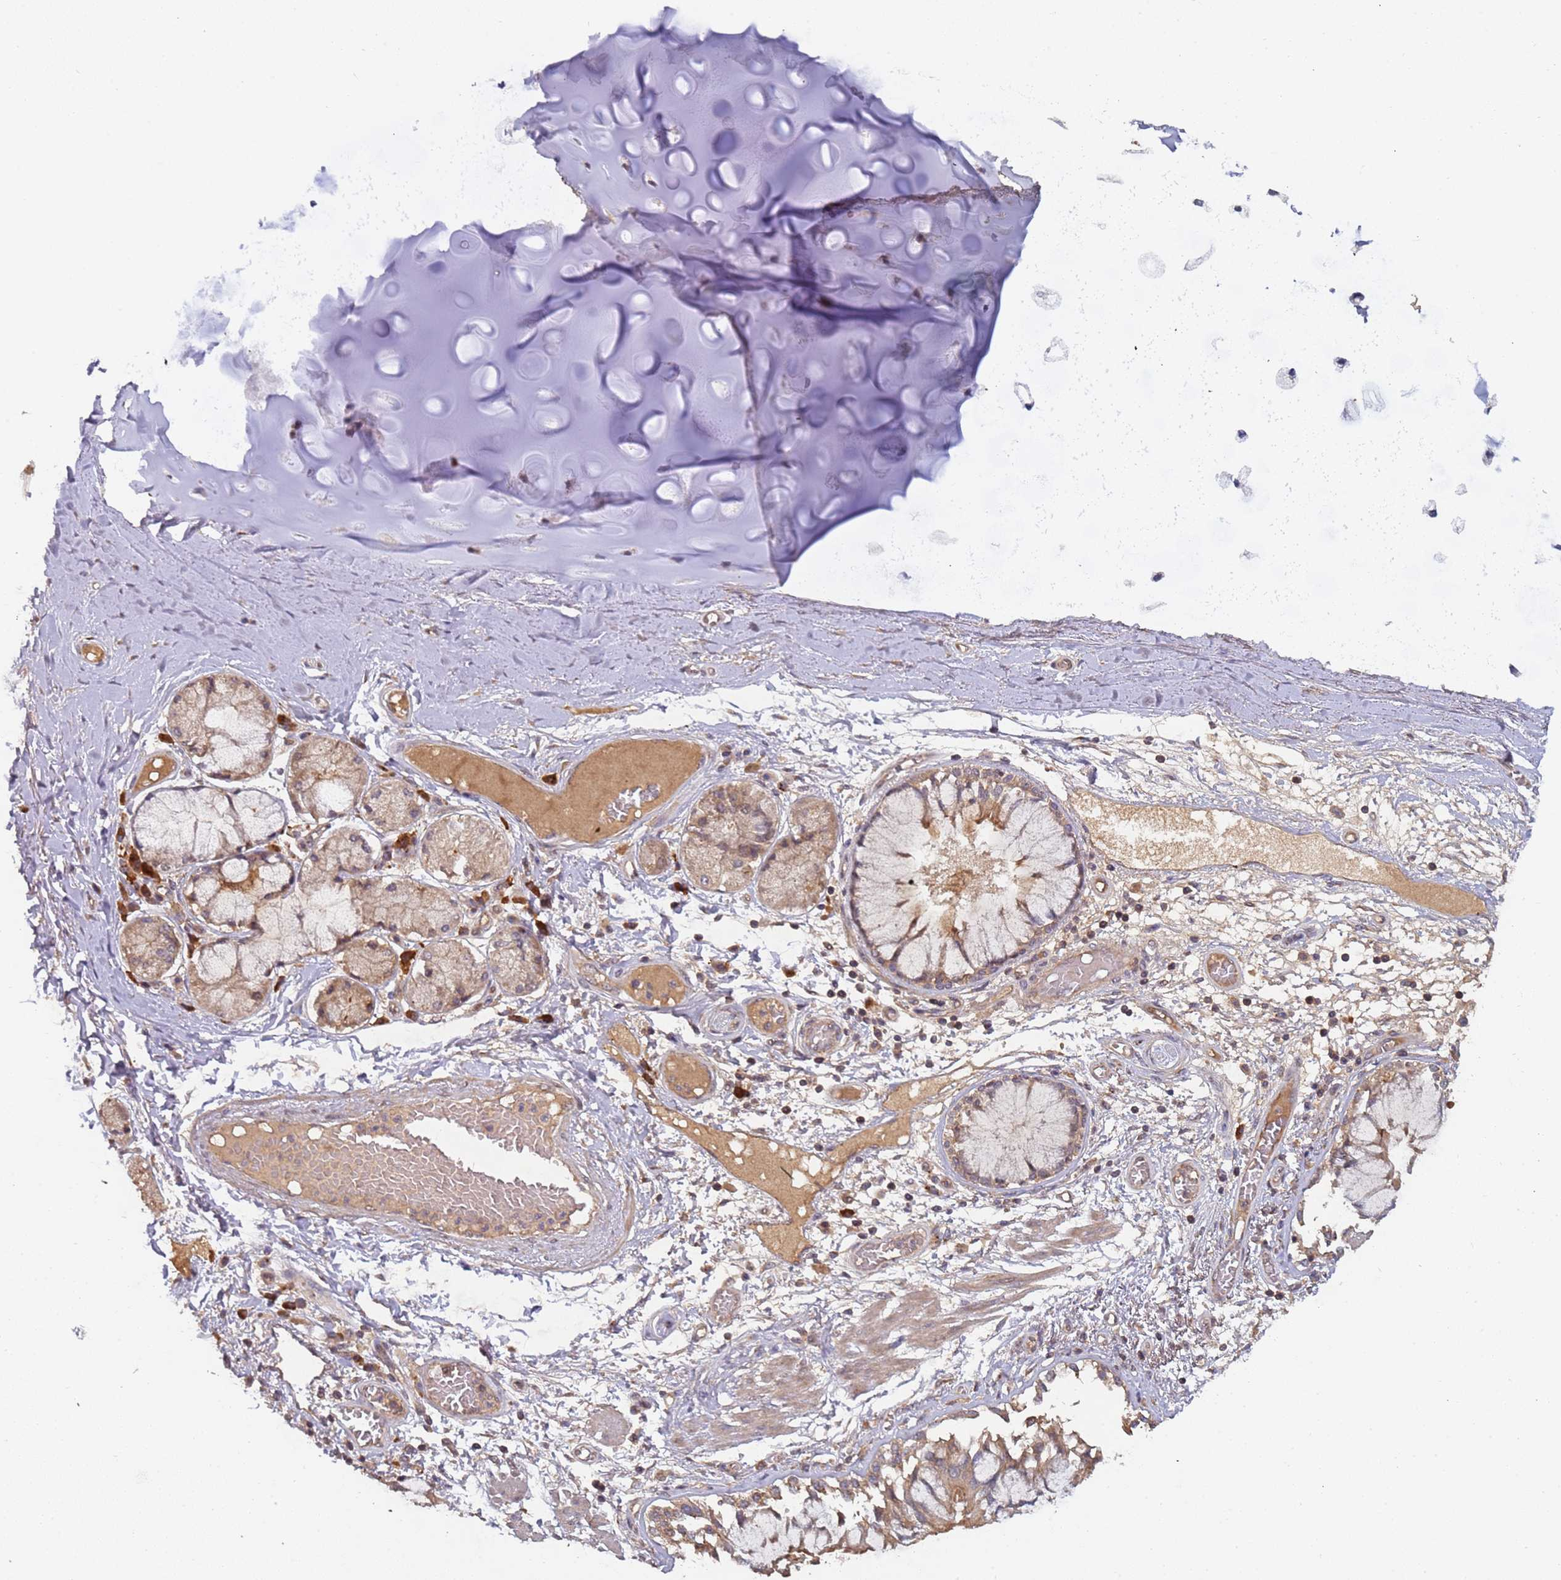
{"staining": {"intensity": "weak", "quantity": ">75%", "location": "cytoplasmic/membranous"}, "tissue": "adipose tissue", "cell_type": "Adipocytes", "image_type": "normal", "snomed": [{"axis": "morphology", "description": "Normal tissue, NOS"}, {"axis": "topography", "description": "Cartilage tissue"}, {"axis": "topography", "description": "Bronchus"}, {"axis": "topography", "description": "Lung"}, {"axis": "topography", "description": "Peripheral nerve tissue"}], "caption": "Adipose tissue stained for a protein demonstrates weak cytoplasmic/membranous positivity in adipocytes. The staining is performed using DAB (3,3'-diaminobenzidine) brown chromogen to label protein expression. The nuclei are counter-stained blue using hematoxylin.", "gene": "KANSL1L", "patient": {"sex": "female", "age": 49}}